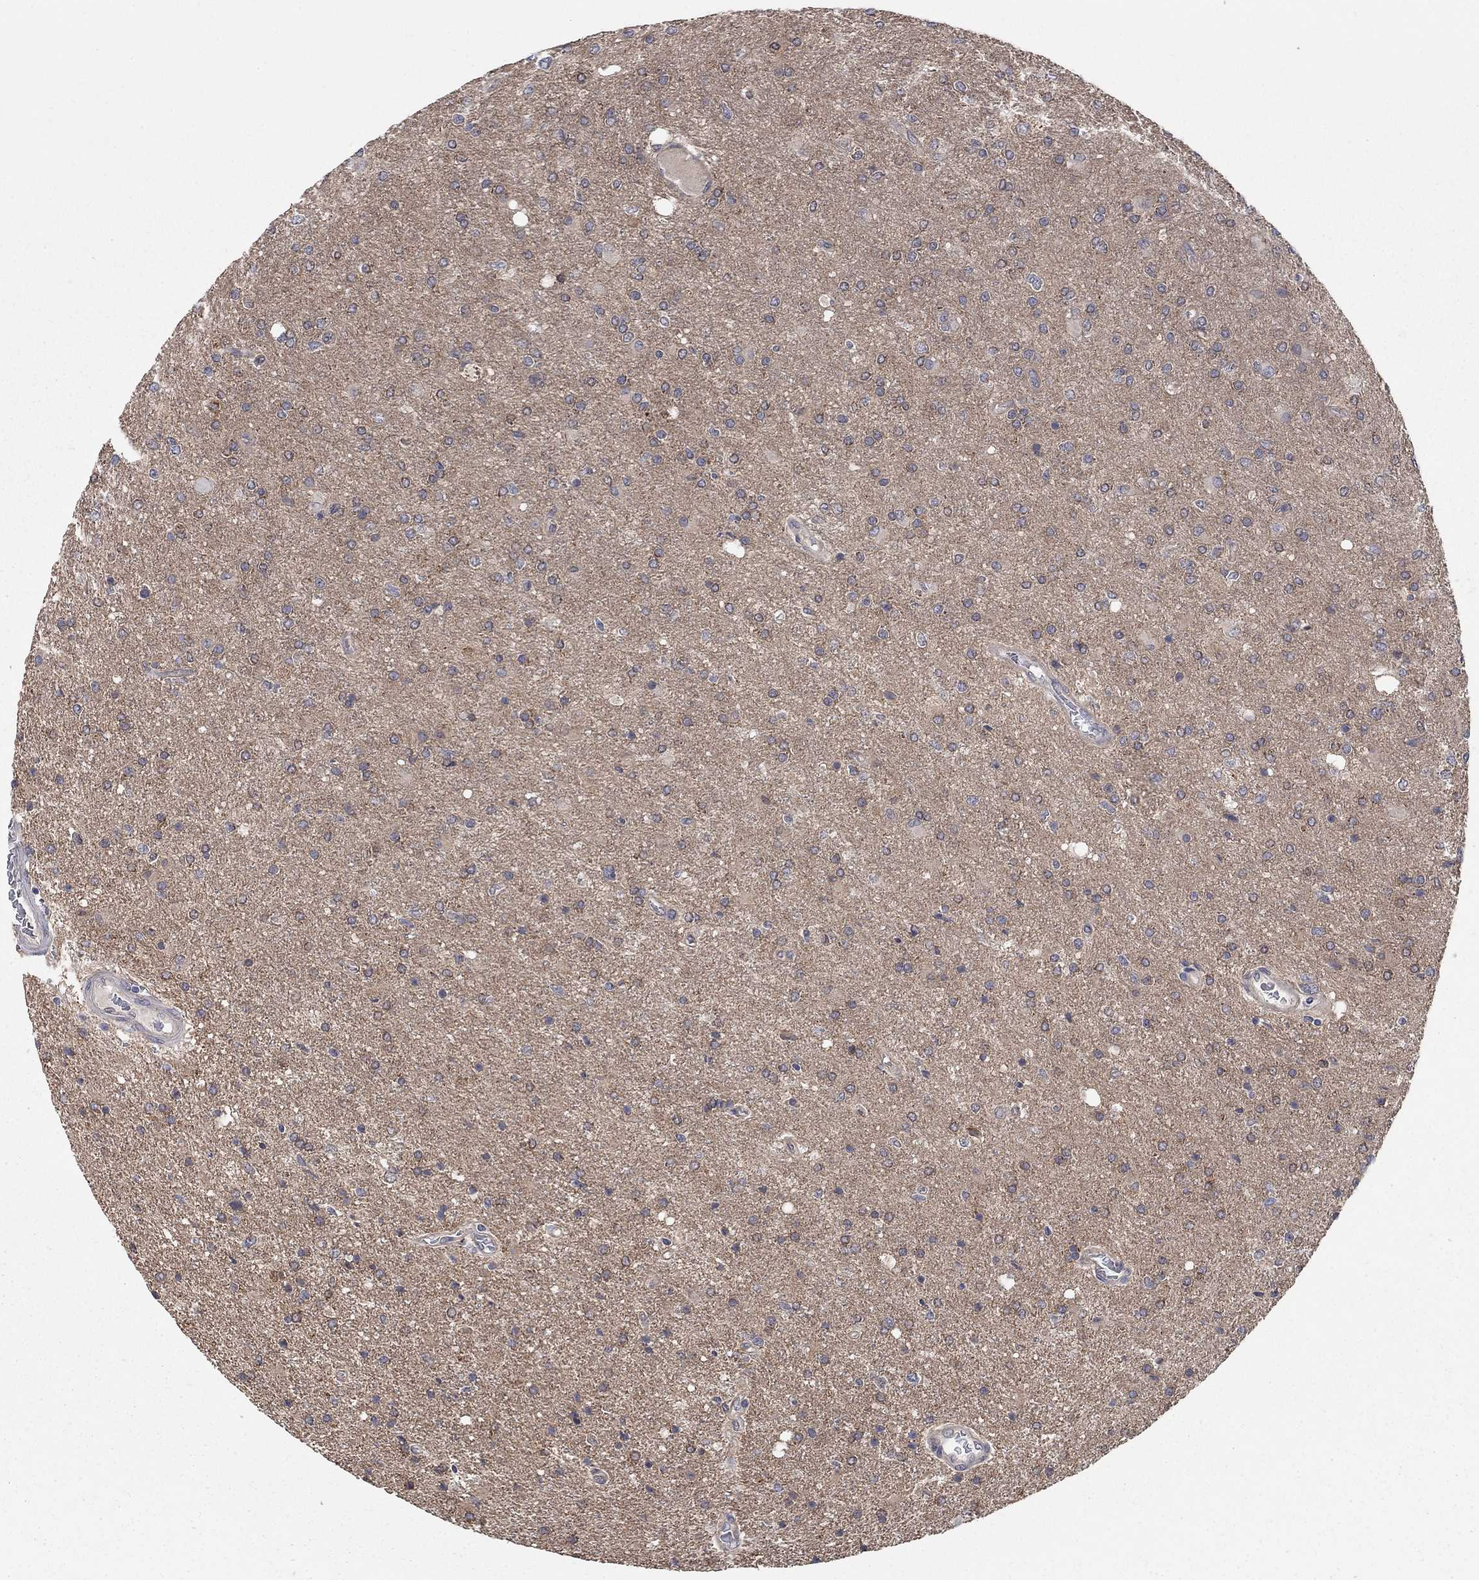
{"staining": {"intensity": "moderate", "quantity": "<25%", "location": "cytoplasmic/membranous"}, "tissue": "glioma", "cell_type": "Tumor cells", "image_type": "cancer", "snomed": [{"axis": "morphology", "description": "Glioma, malignant, High grade"}, {"axis": "topography", "description": "Cerebral cortex"}], "caption": "The micrograph exhibits staining of glioma, revealing moderate cytoplasmic/membranous protein positivity (brown color) within tumor cells. The staining is performed using DAB (3,3'-diaminobenzidine) brown chromogen to label protein expression. The nuclei are counter-stained blue using hematoxylin.", "gene": "WASF3", "patient": {"sex": "male", "age": 70}}